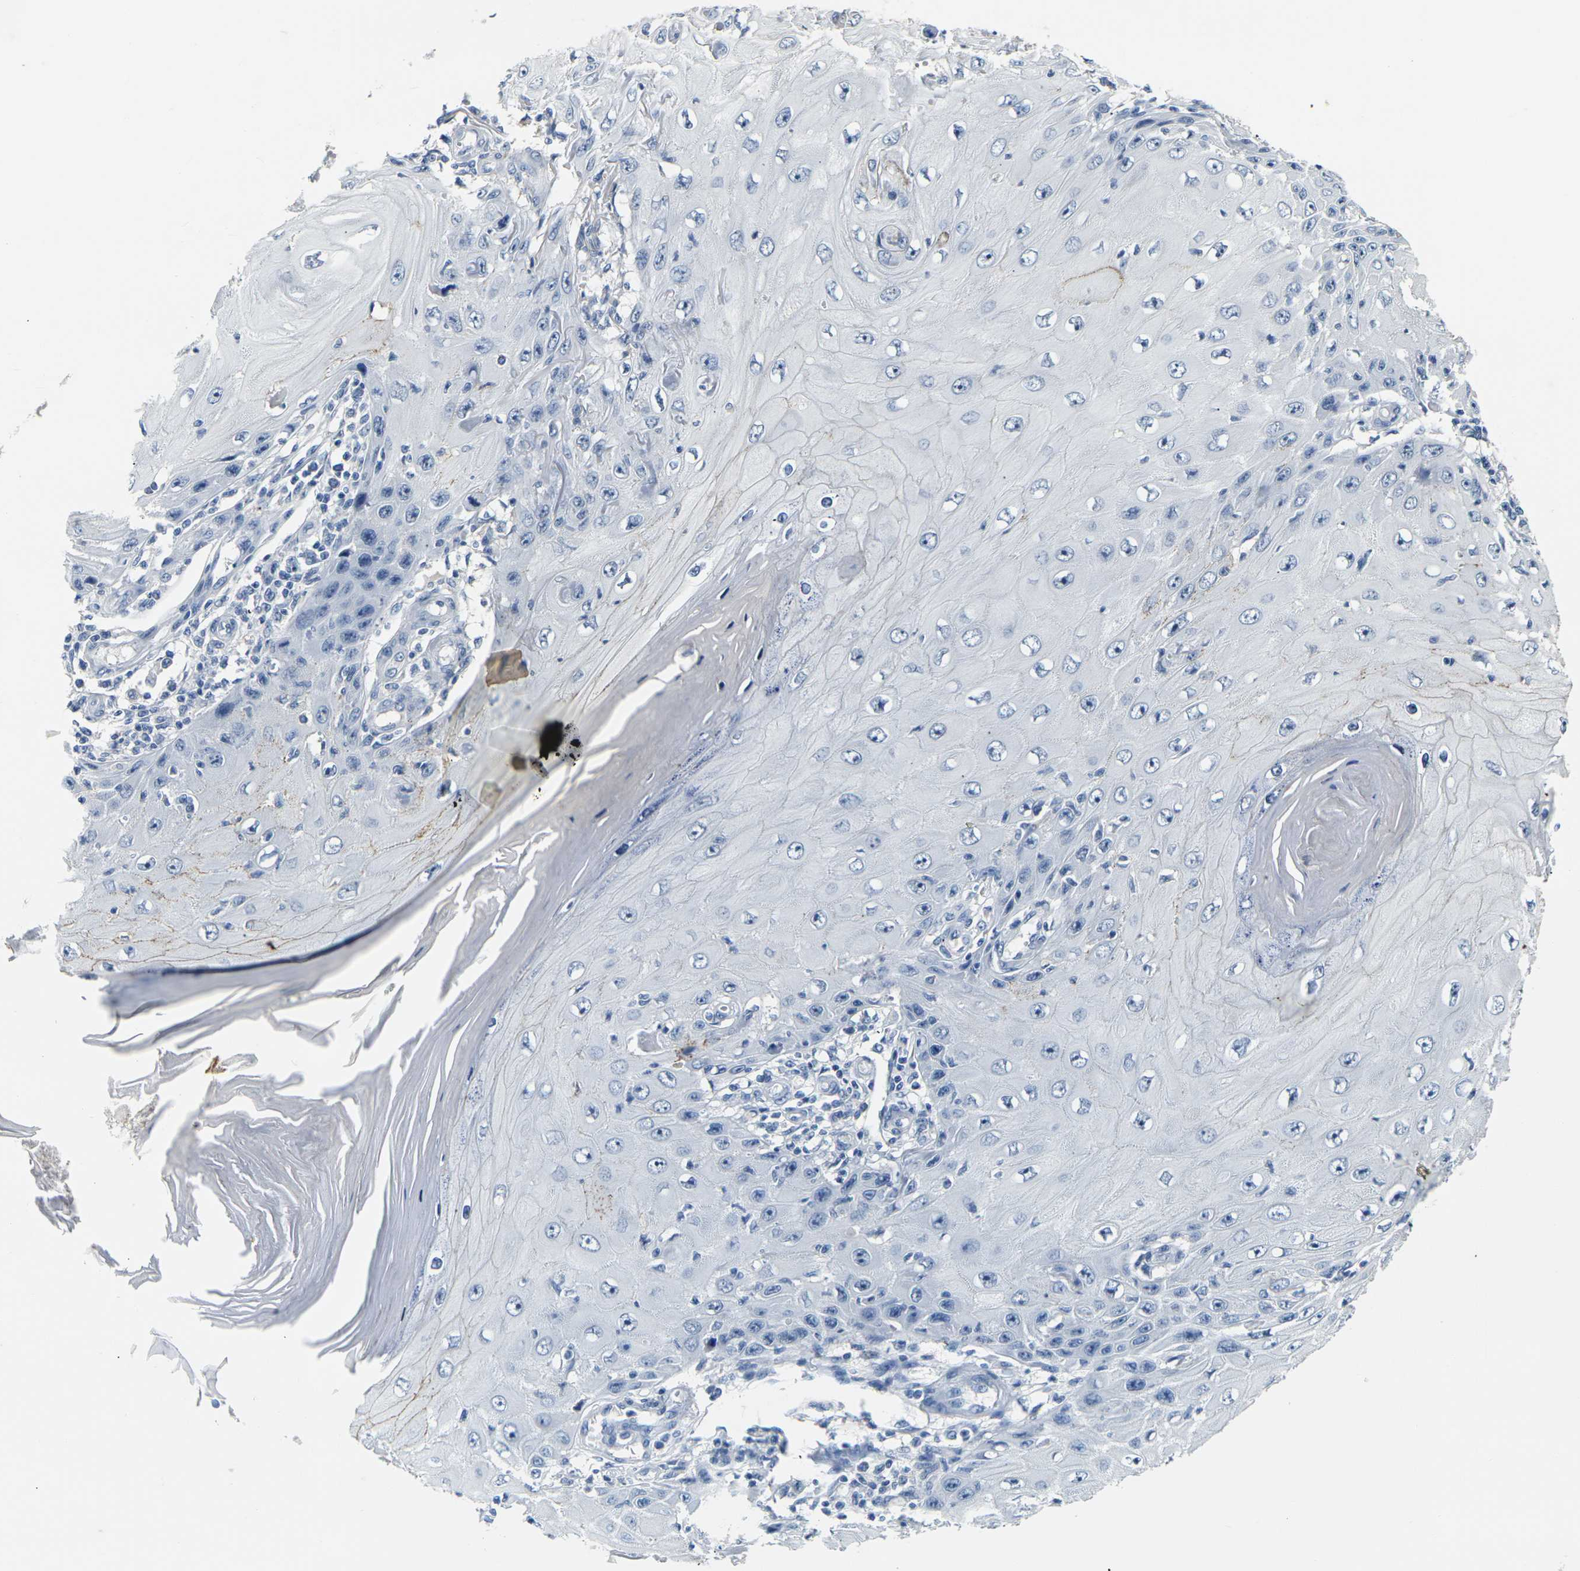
{"staining": {"intensity": "negative", "quantity": "none", "location": "none"}, "tissue": "skin cancer", "cell_type": "Tumor cells", "image_type": "cancer", "snomed": [{"axis": "morphology", "description": "Squamous cell carcinoma, NOS"}, {"axis": "topography", "description": "Skin"}], "caption": "The image exhibits no significant positivity in tumor cells of skin cancer (squamous cell carcinoma). The staining is performed using DAB (3,3'-diaminobenzidine) brown chromogen with nuclei counter-stained in using hematoxylin.", "gene": "CLDN7", "patient": {"sex": "female", "age": 73}}